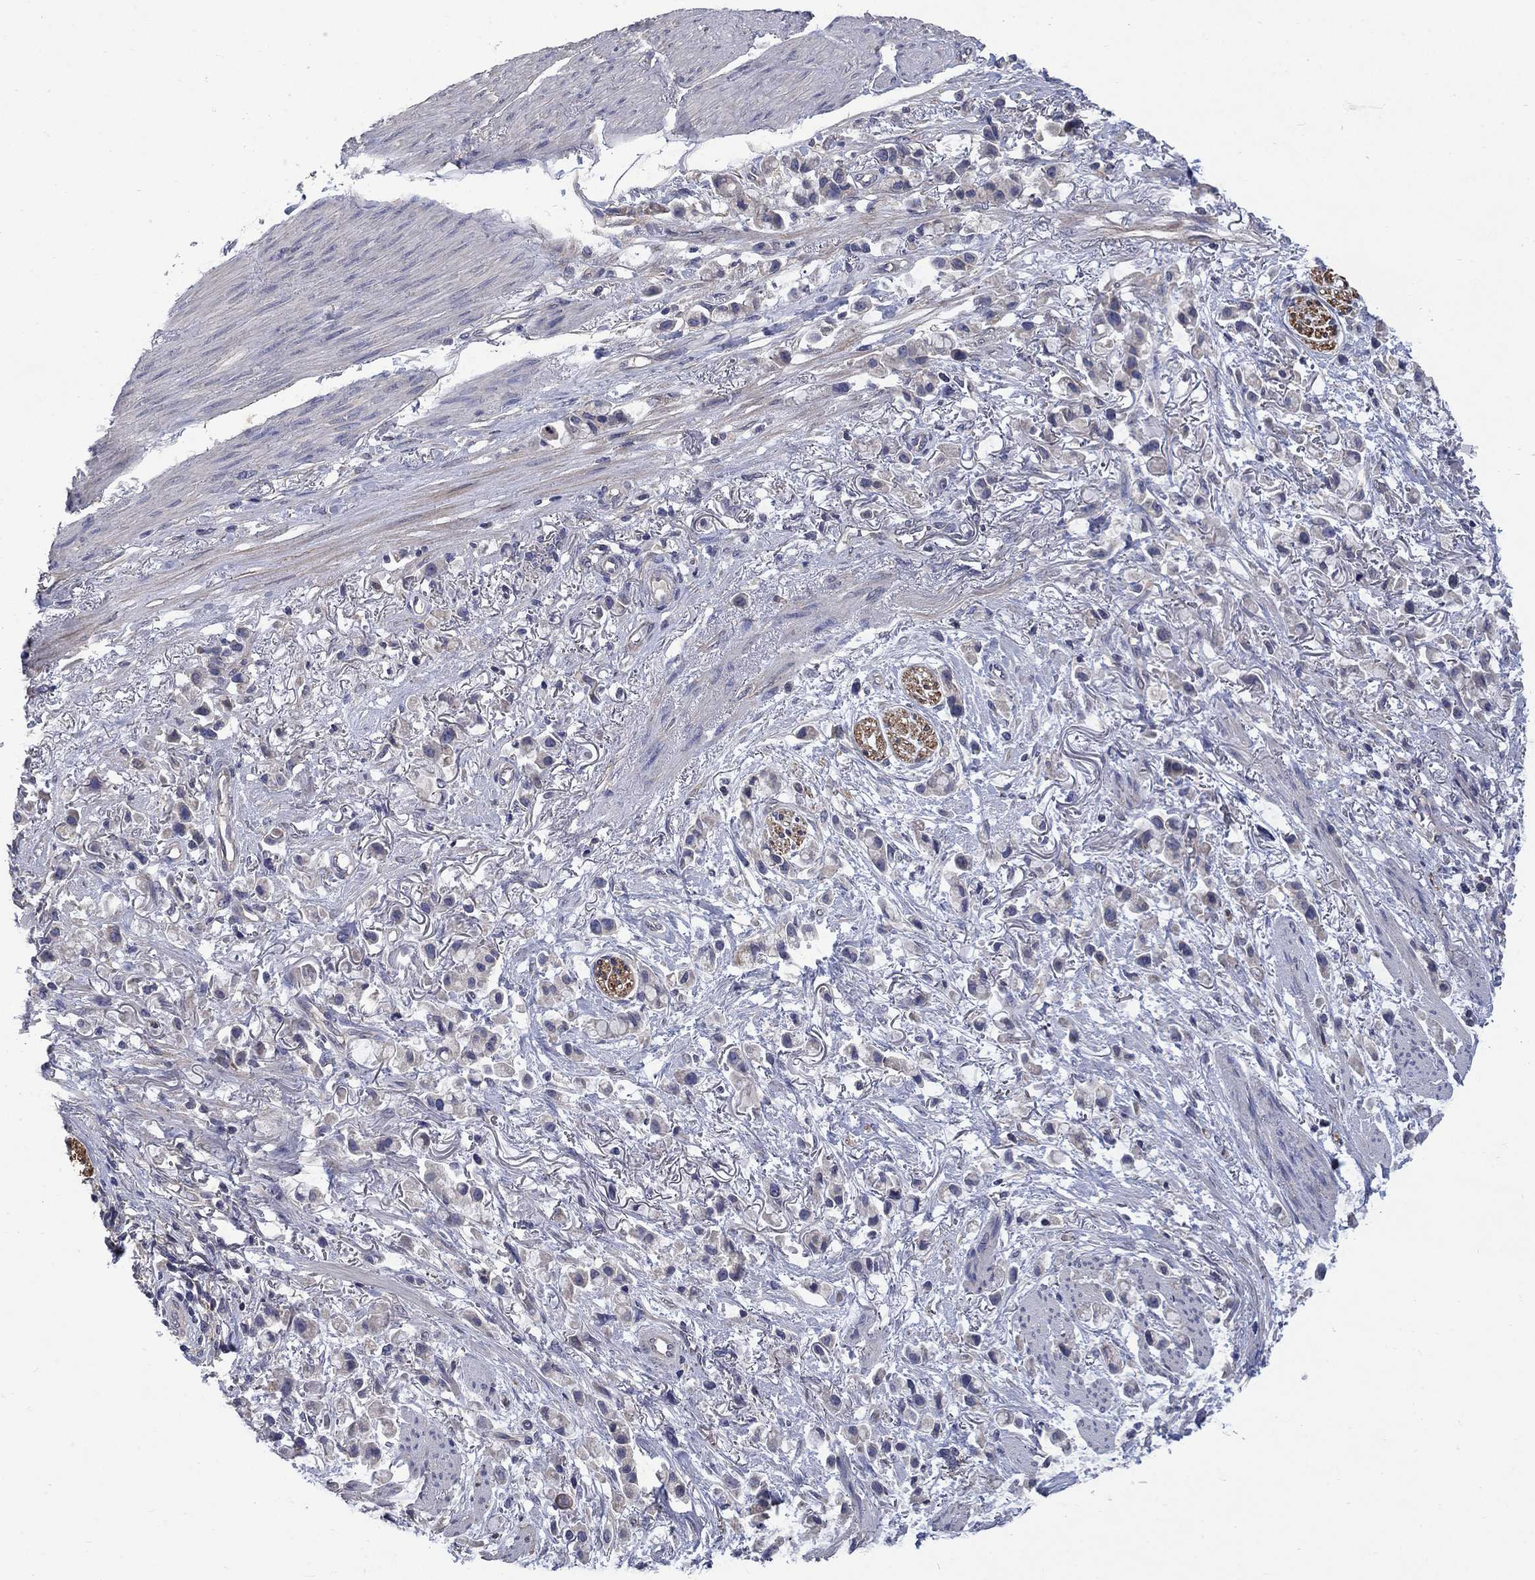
{"staining": {"intensity": "negative", "quantity": "none", "location": "none"}, "tissue": "stomach cancer", "cell_type": "Tumor cells", "image_type": "cancer", "snomed": [{"axis": "morphology", "description": "Adenocarcinoma, NOS"}, {"axis": "topography", "description": "Stomach"}], "caption": "This is an immunohistochemistry (IHC) image of human stomach cancer. There is no positivity in tumor cells.", "gene": "HSPA12A", "patient": {"sex": "female", "age": 81}}